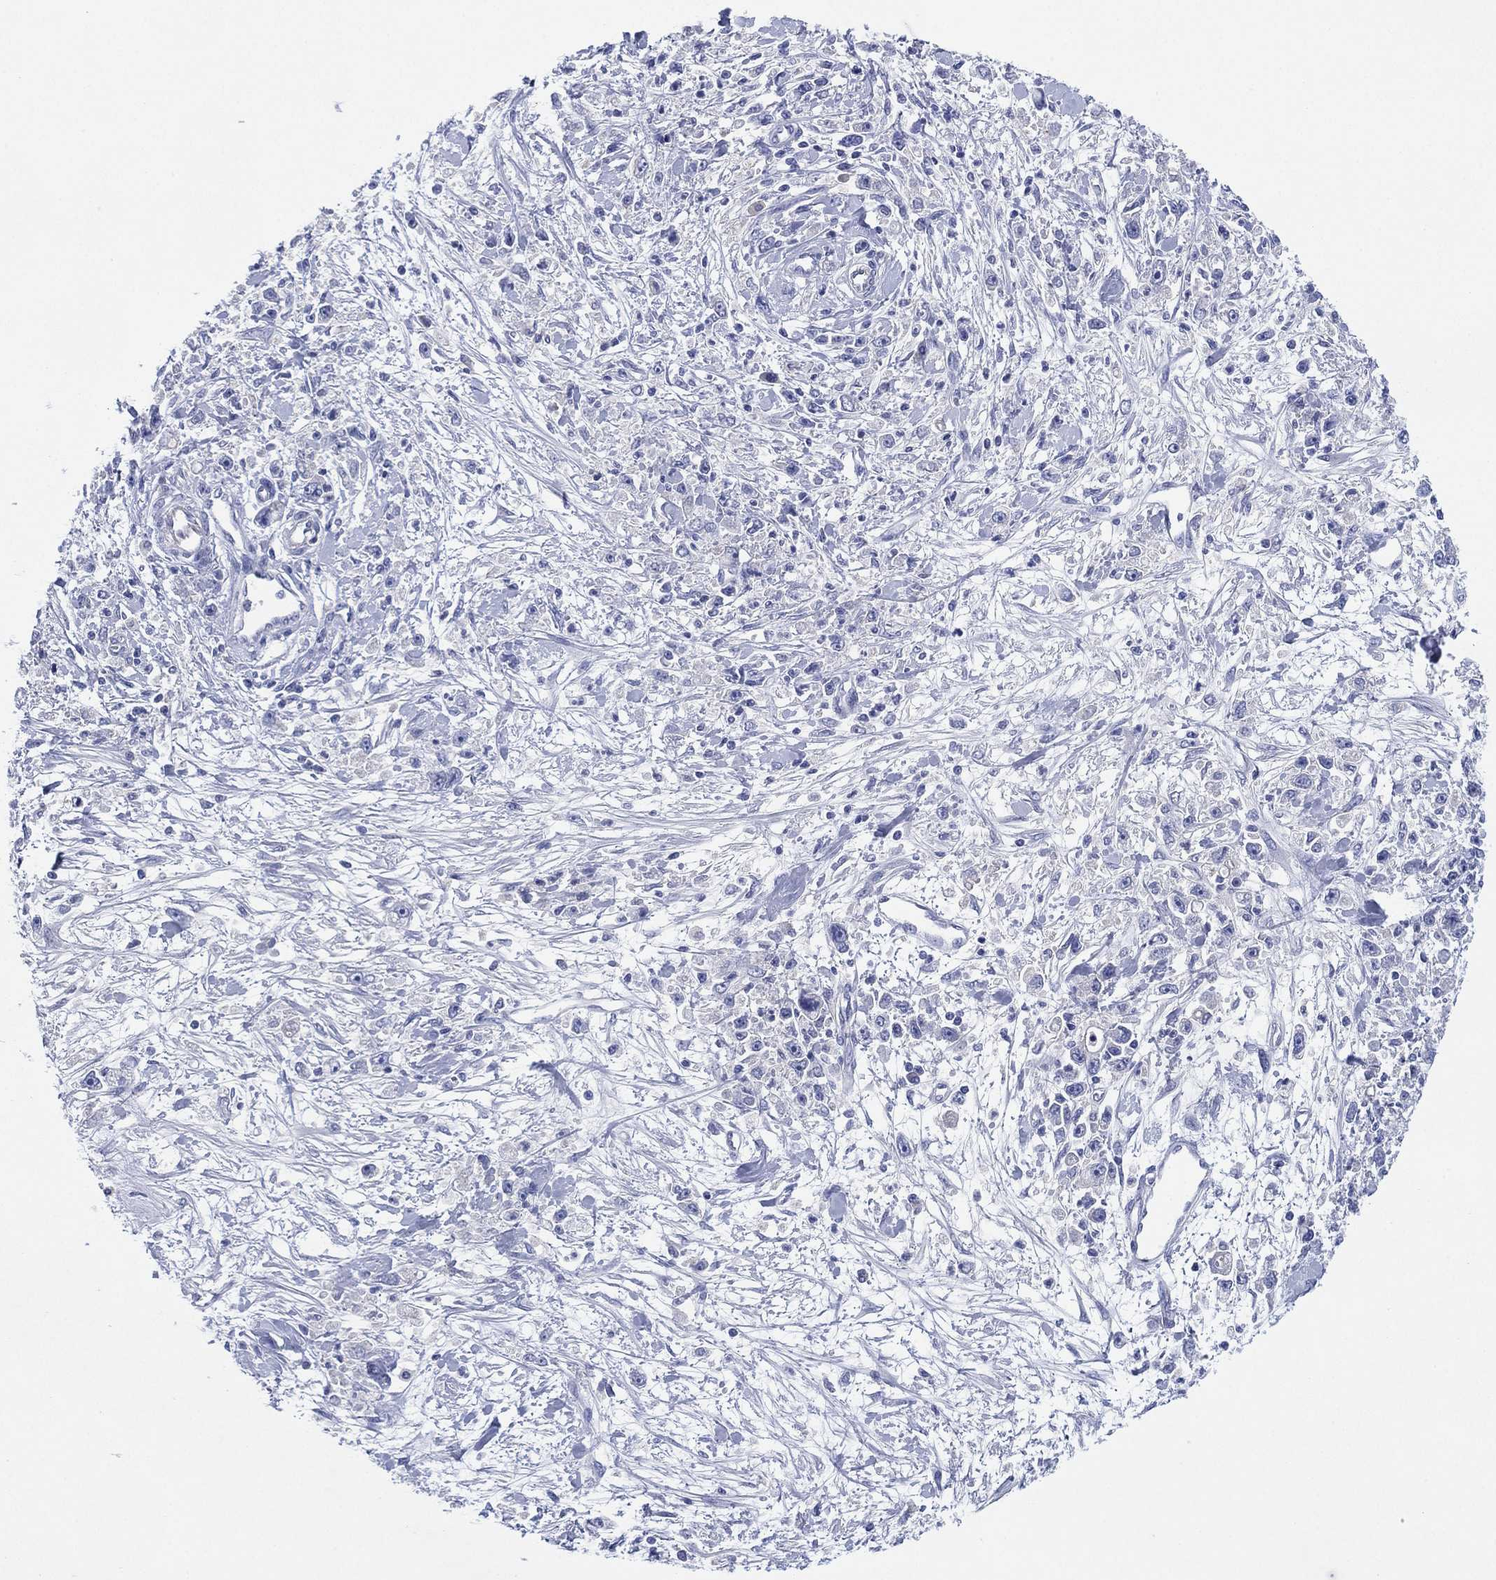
{"staining": {"intensity": "negative", "quantity": "none", "location": "none"}, "tissue": "stomach cancer", "cell_type": "Tumor cells", "image_type": "cancer", "snomed": [{"axis": "morphology", "description": "Adenocarcinoma, NOS"}, {"axis": "topography", "description": "Stomach"}], "caption": "Human stomach cancer stained for a protein using immunohistochemistry shows no positivity in tumor cells.", "gene": "CHRNA3", "patient": {"sex": "female", "age": 59}}